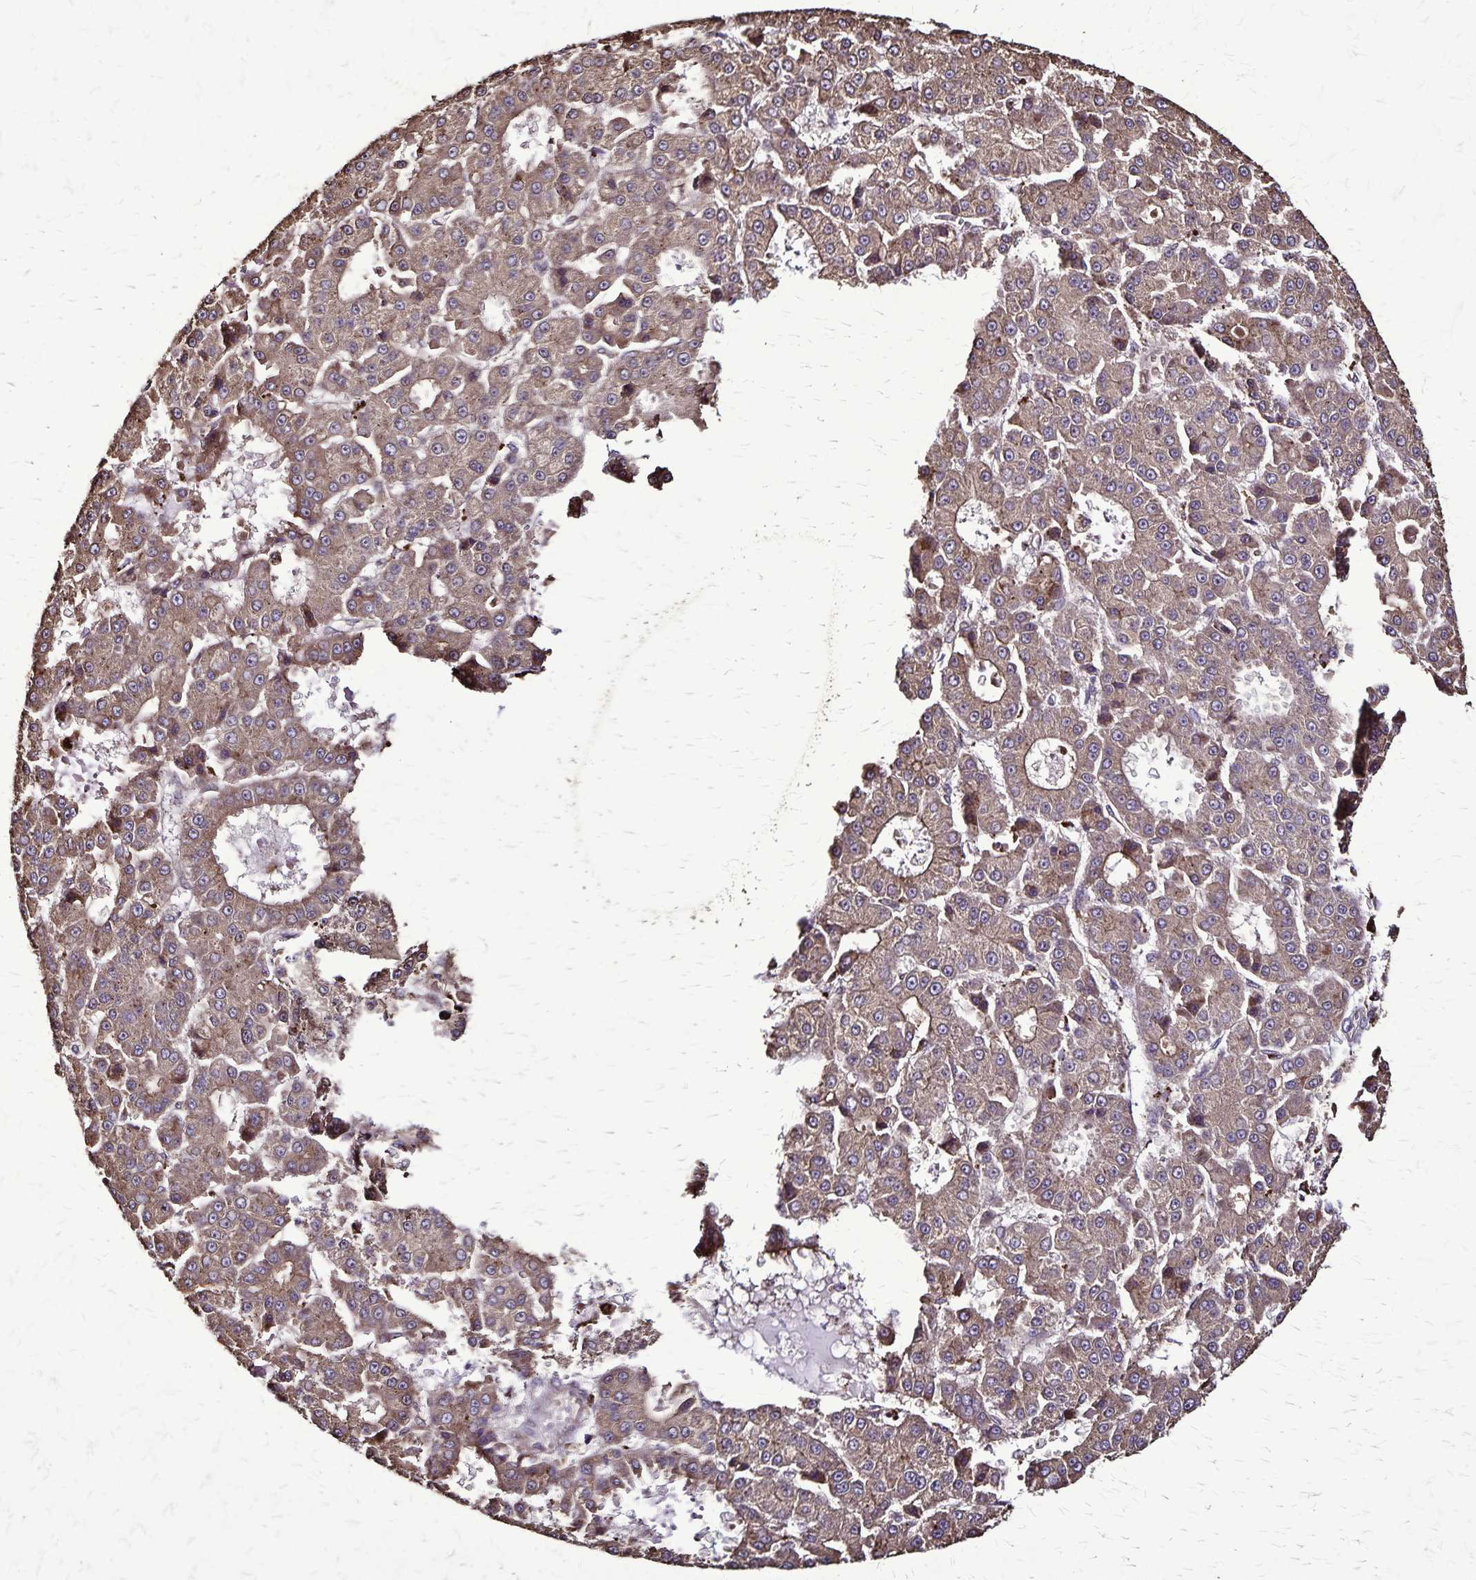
{"staining": {"intensity": "moderate", "quantity": ">75%", "location": "cytoplasmic/membranous"}, "tissue": "liver cancer", "cell_type": "Tumor cells", "image_type": "cancer", "snomed": [{"axis": "morphology", "description": "Carcinoma, Hepatocellular, NOS"}, {"axis": "topography", "description": "Liver"}], "caption": "Immunohistochemical staining of liver cancer shows moderate cytoplasmic/membranous protein expression in approximately >75% of tumor cells.", "gene": "CHMP1B", "patient": {"sex": "male", "age": 70}}